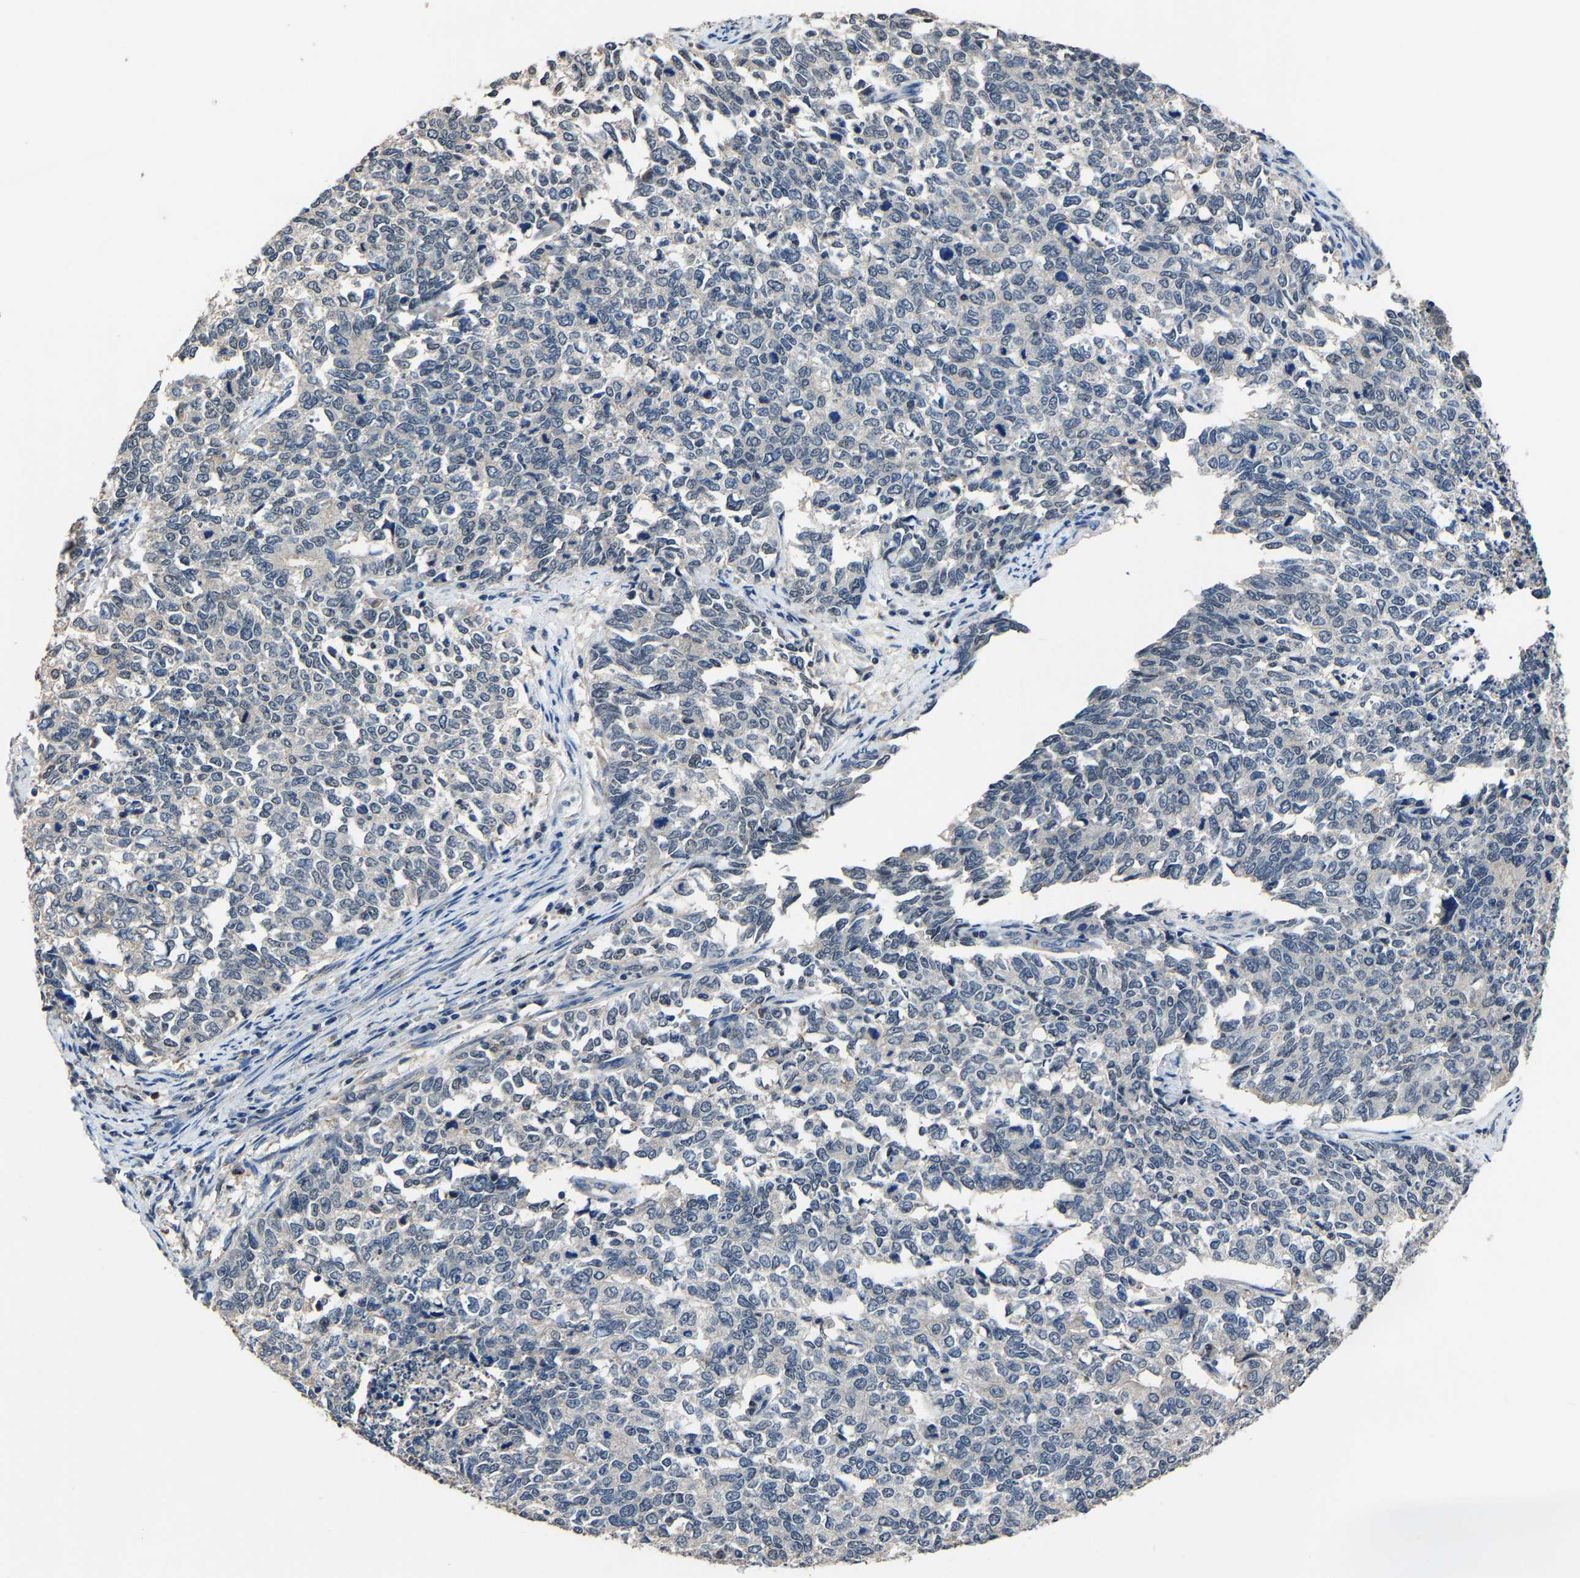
{"staining": {"intensity": "negative", "quantity": "none", "location": "none"}, "tissue": "cervical cancer", "cell_type": "Tumor cells", "image_type": "cancer", "snomed": [{"axis": "morphology", "description": "Squamous cell carcinoma, NOS"}, {"axis": "topography", "description": "Cervix"}], "caption": "An image of cervical cancer (squamous cell carcinoma) stained for a protein exhibits no brown staining in tumor cells.", "gene": "STRBP", "patient": {"sex": "female", "age": 63}}